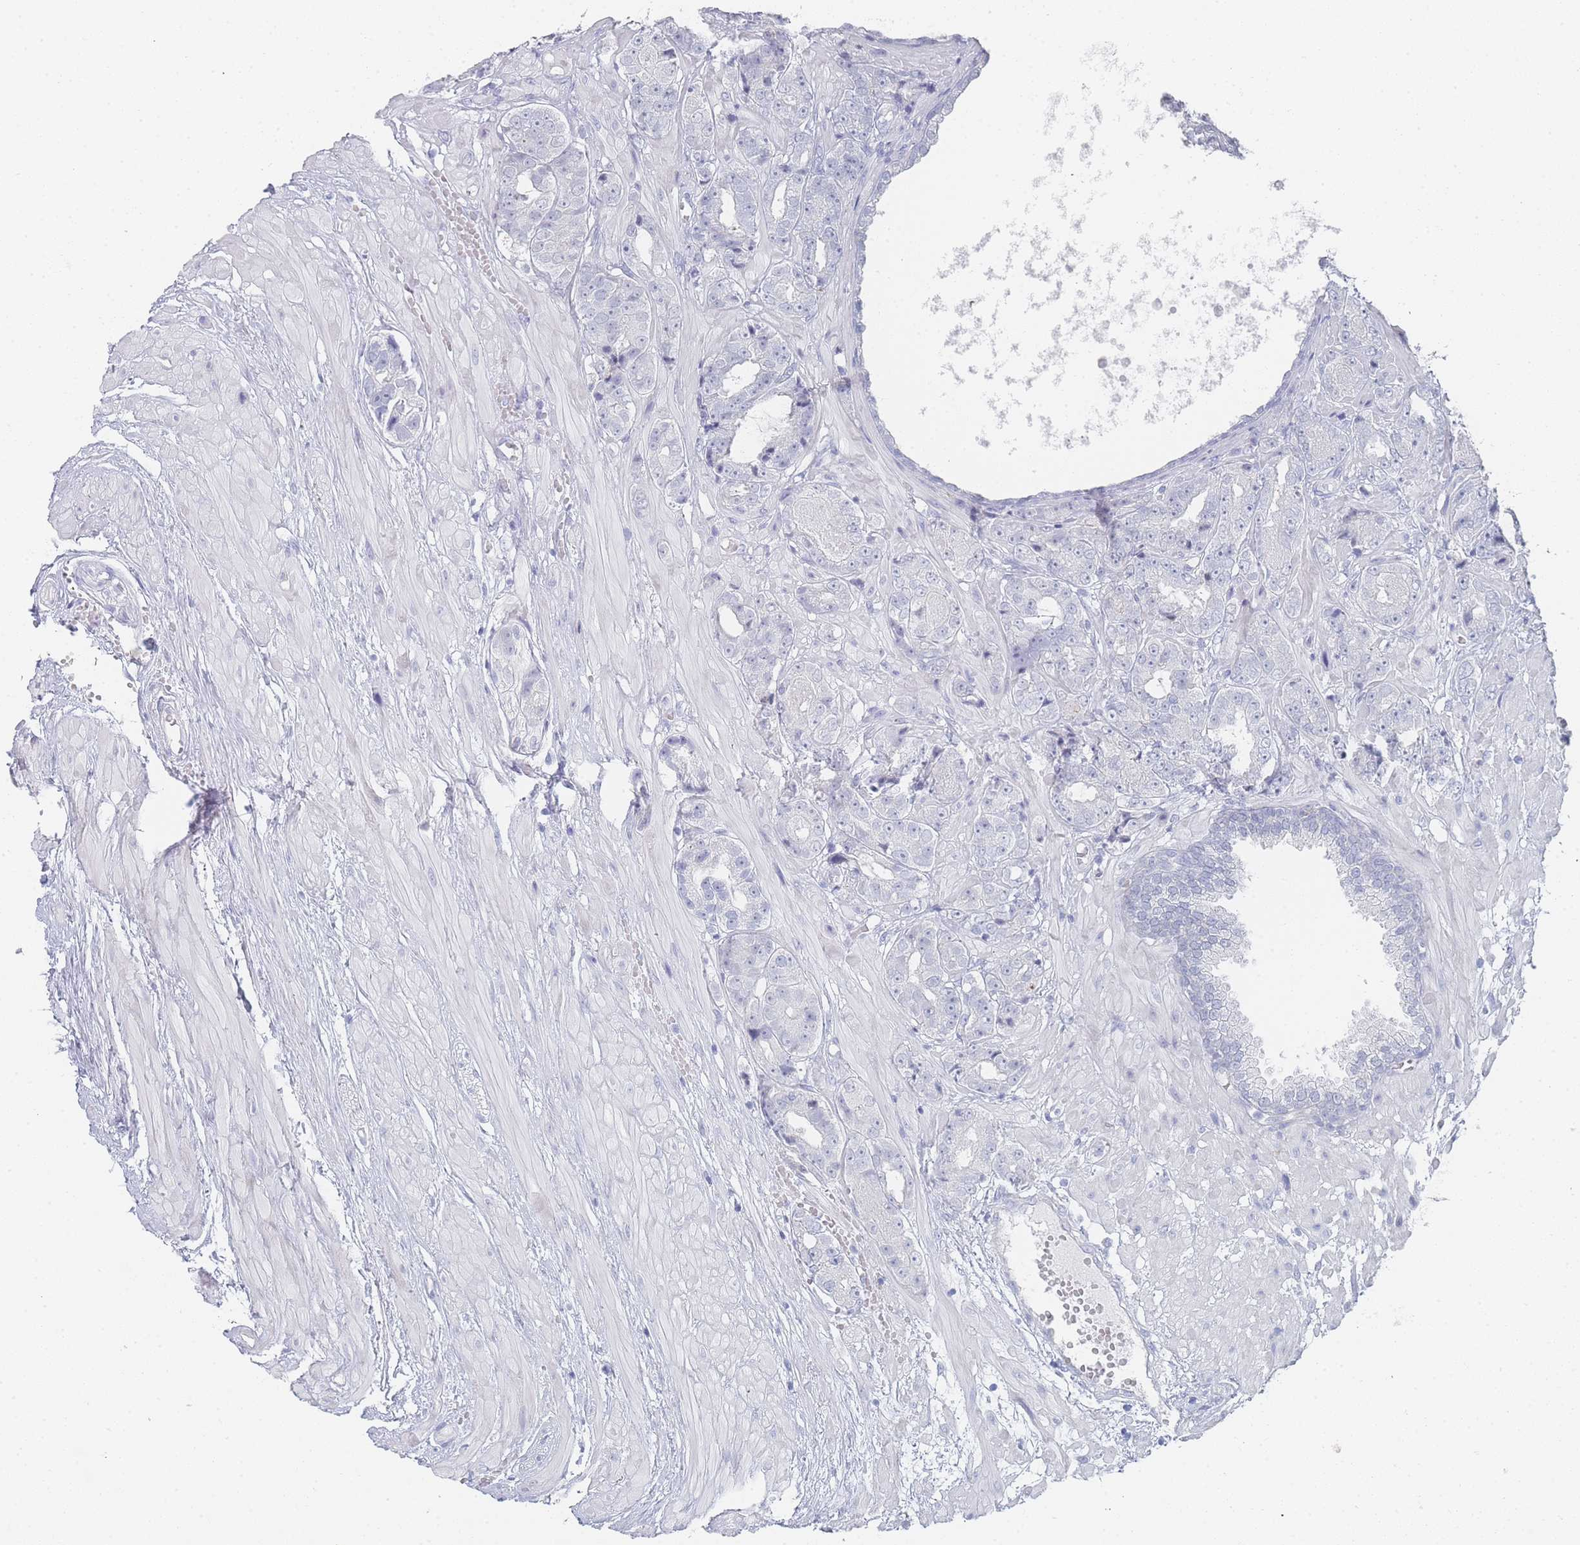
{"staining": {"intensity": "negative", "quantity": "none", "location": "none"}, "tissue": "prostate cancer", "cell_type": "Tumor cells", "image_type": "cancer", "snomed": [{"axis": "morphology", "description": "Adenocarcinoma, High grade"}, {"axis": "topography", "description": "Prostate"}], "caption": "Immunohistochemical staining of human prostate cancer (high-grade adenocarcinoma) reveals no significant positivity in tumor cells.", "gene": "IMPG1", "patient": {"sex": "male", "age": 71}}